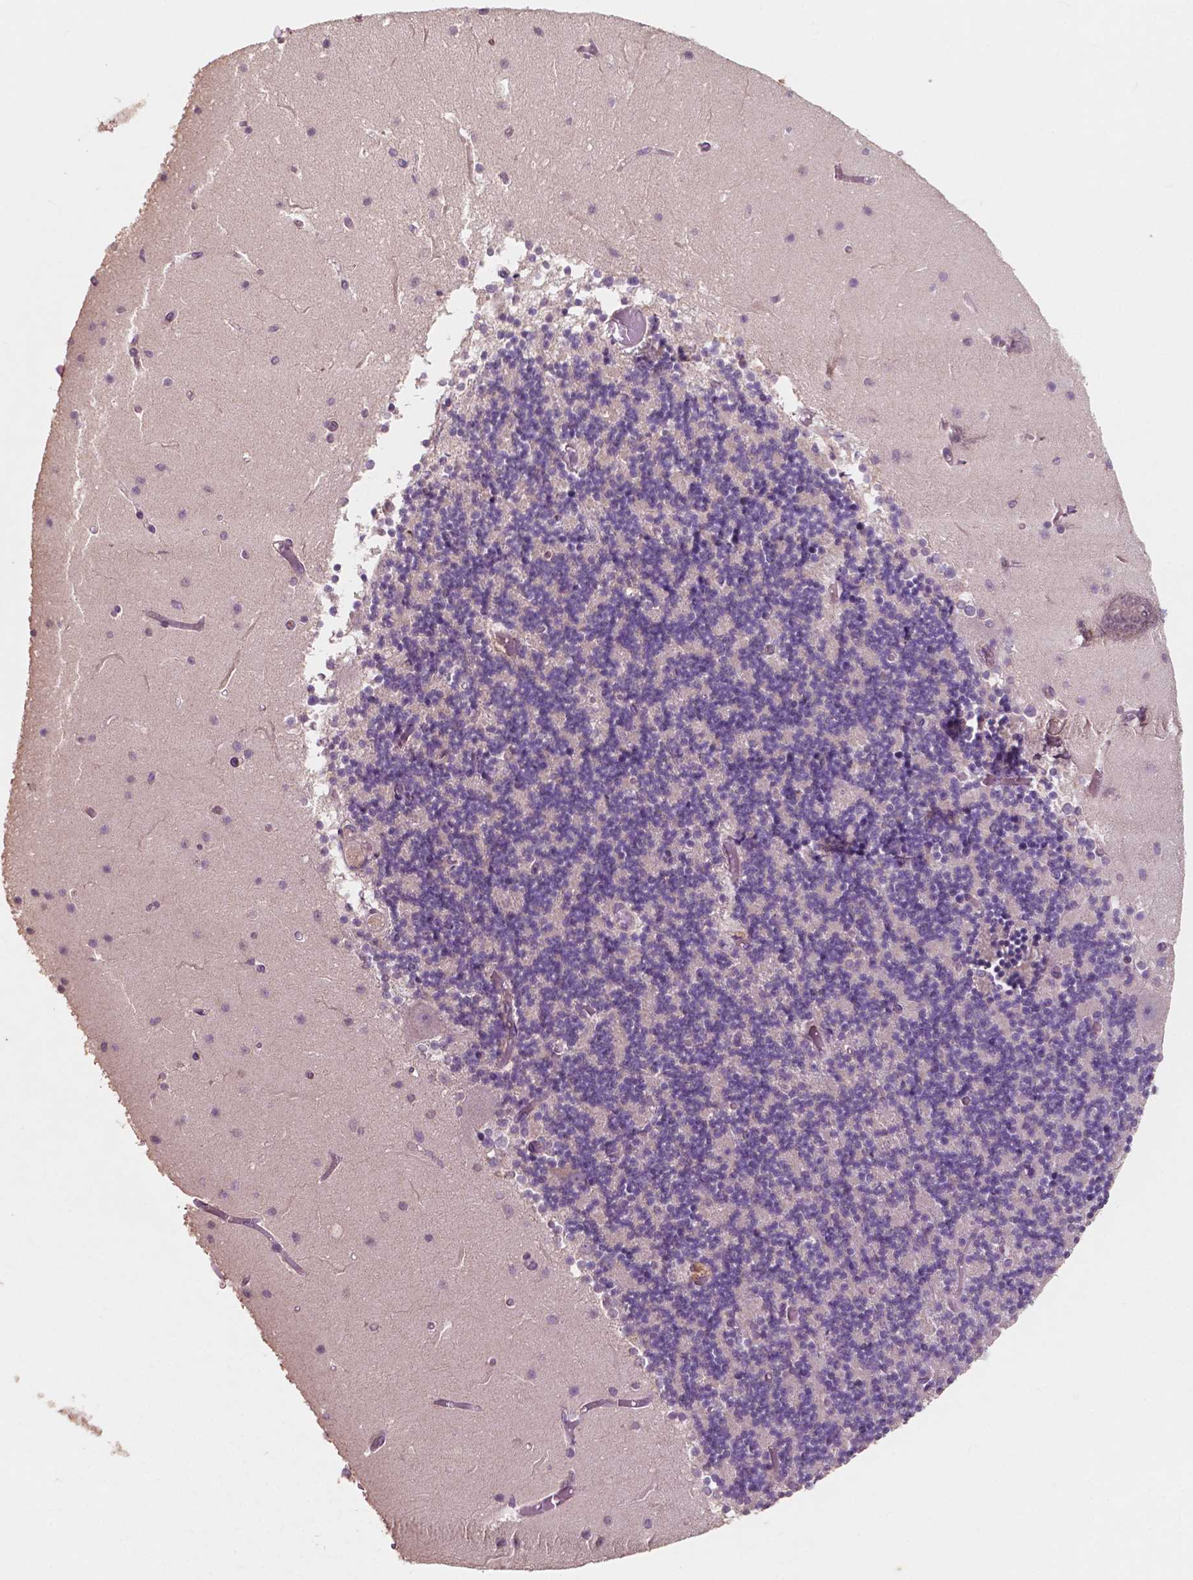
{"staining": {"intensity": "negative", "quantity": "none", "location": "none"}, "tissue": "cerebellum", "cell_type": "Cells in granular layer", "image_type": "normal", "snomed": [{"axis": "morphology", "description": "Normal tissue, NOS"}, {"axis": "topography", "description": "Cerebellum"}], "caption": "An IHC micrograph of unremarkable cerebellum is shown. There is no staining in cells in granular layer of cerebellum.", "gene": "CHPT1", "patient": {"sex": "female", "age": 28}}